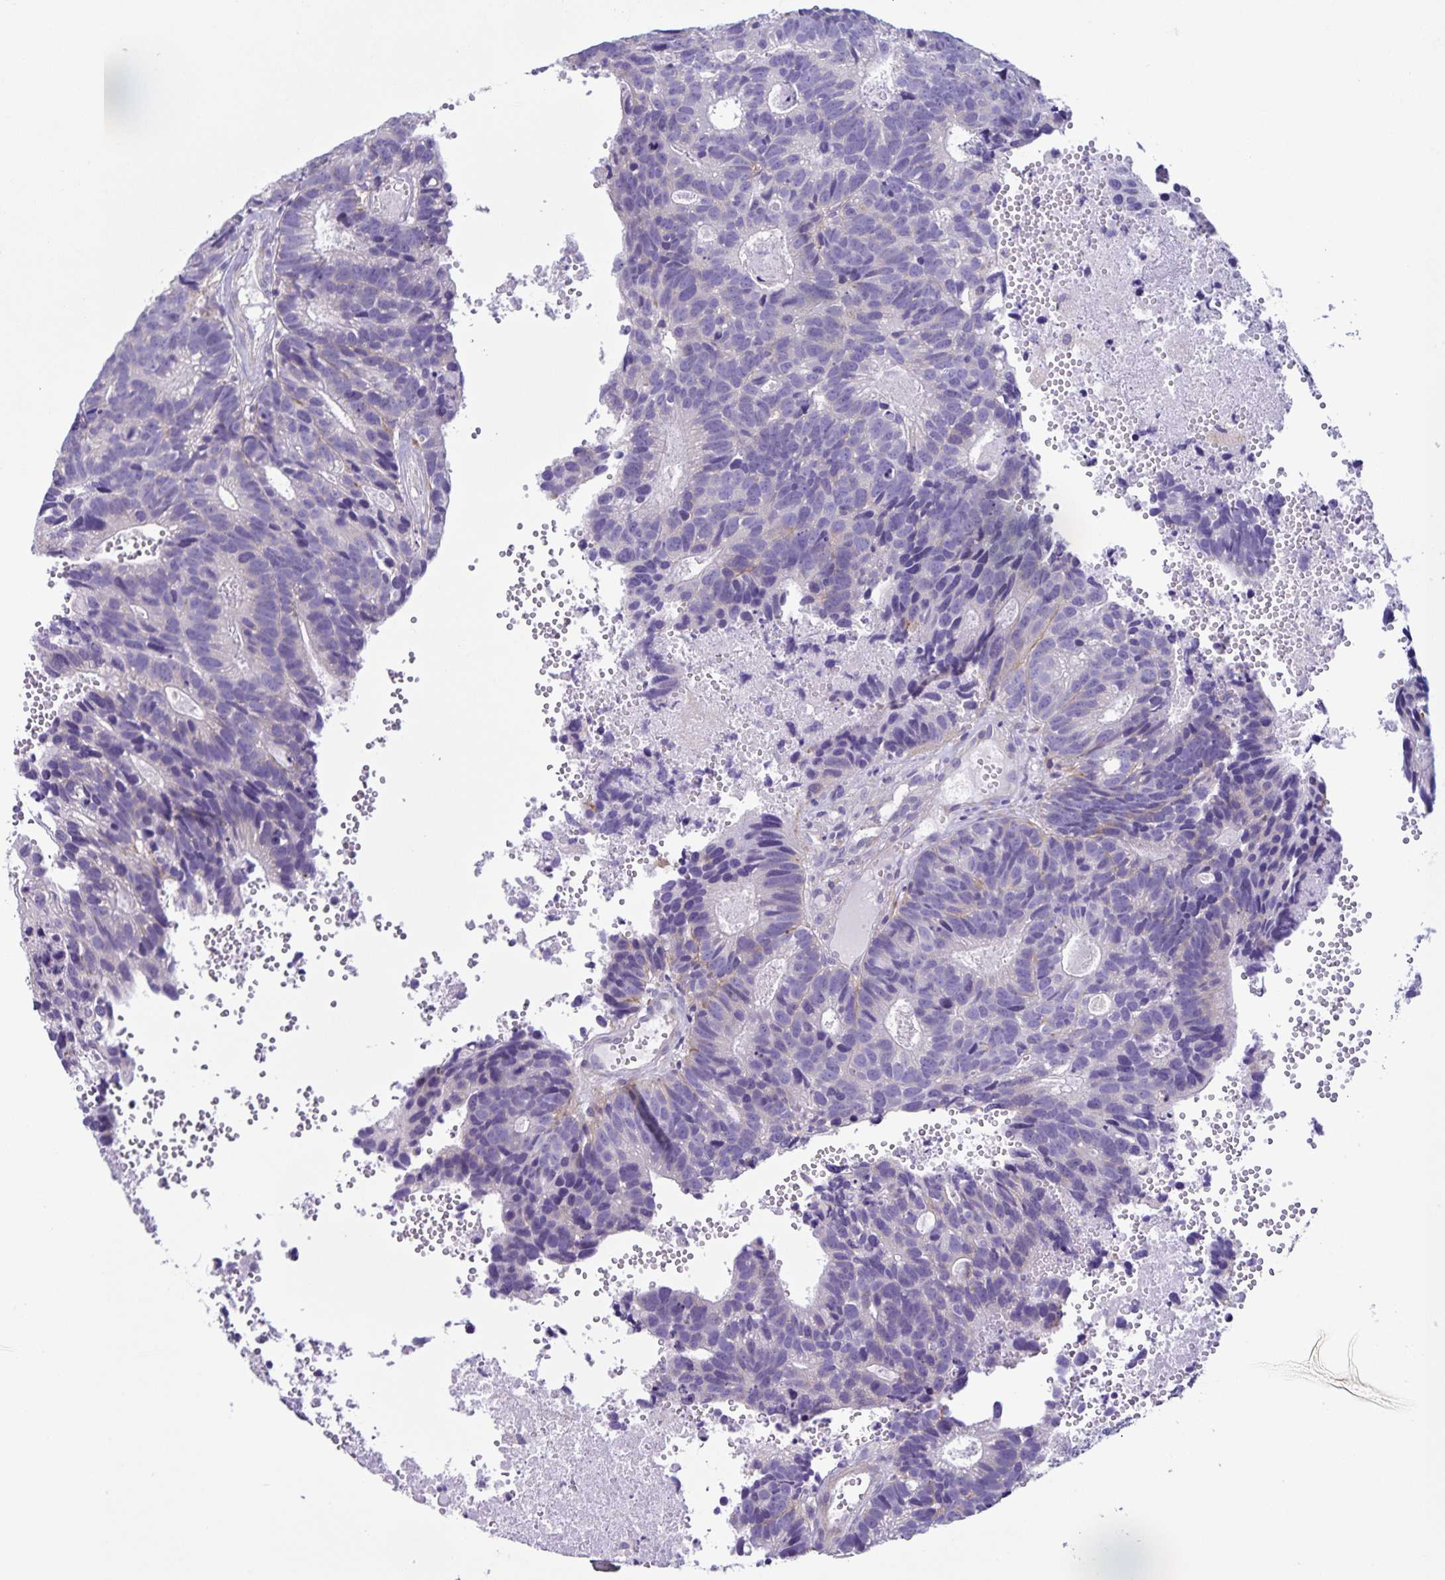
{"staining": {"intensity": "weak", "quantity": "<25%", "location": "cytoplasmic/membranous"}, "tissue": "head and neck cancer", "cell_type": "Tumor cells", "image_type": "cancer", "snomed": [{"axis": "morphology", "description": "Adenocarcinoma, NOS"}, {"axis": "topography", "description": "Head-Neck"}], "caption": "Micrograph shows no significant protein expression in tumor cells of adenocarcinoma (head and neck).", "gene": "BOLL", "patient": {"sex": "male", "age": 62}}